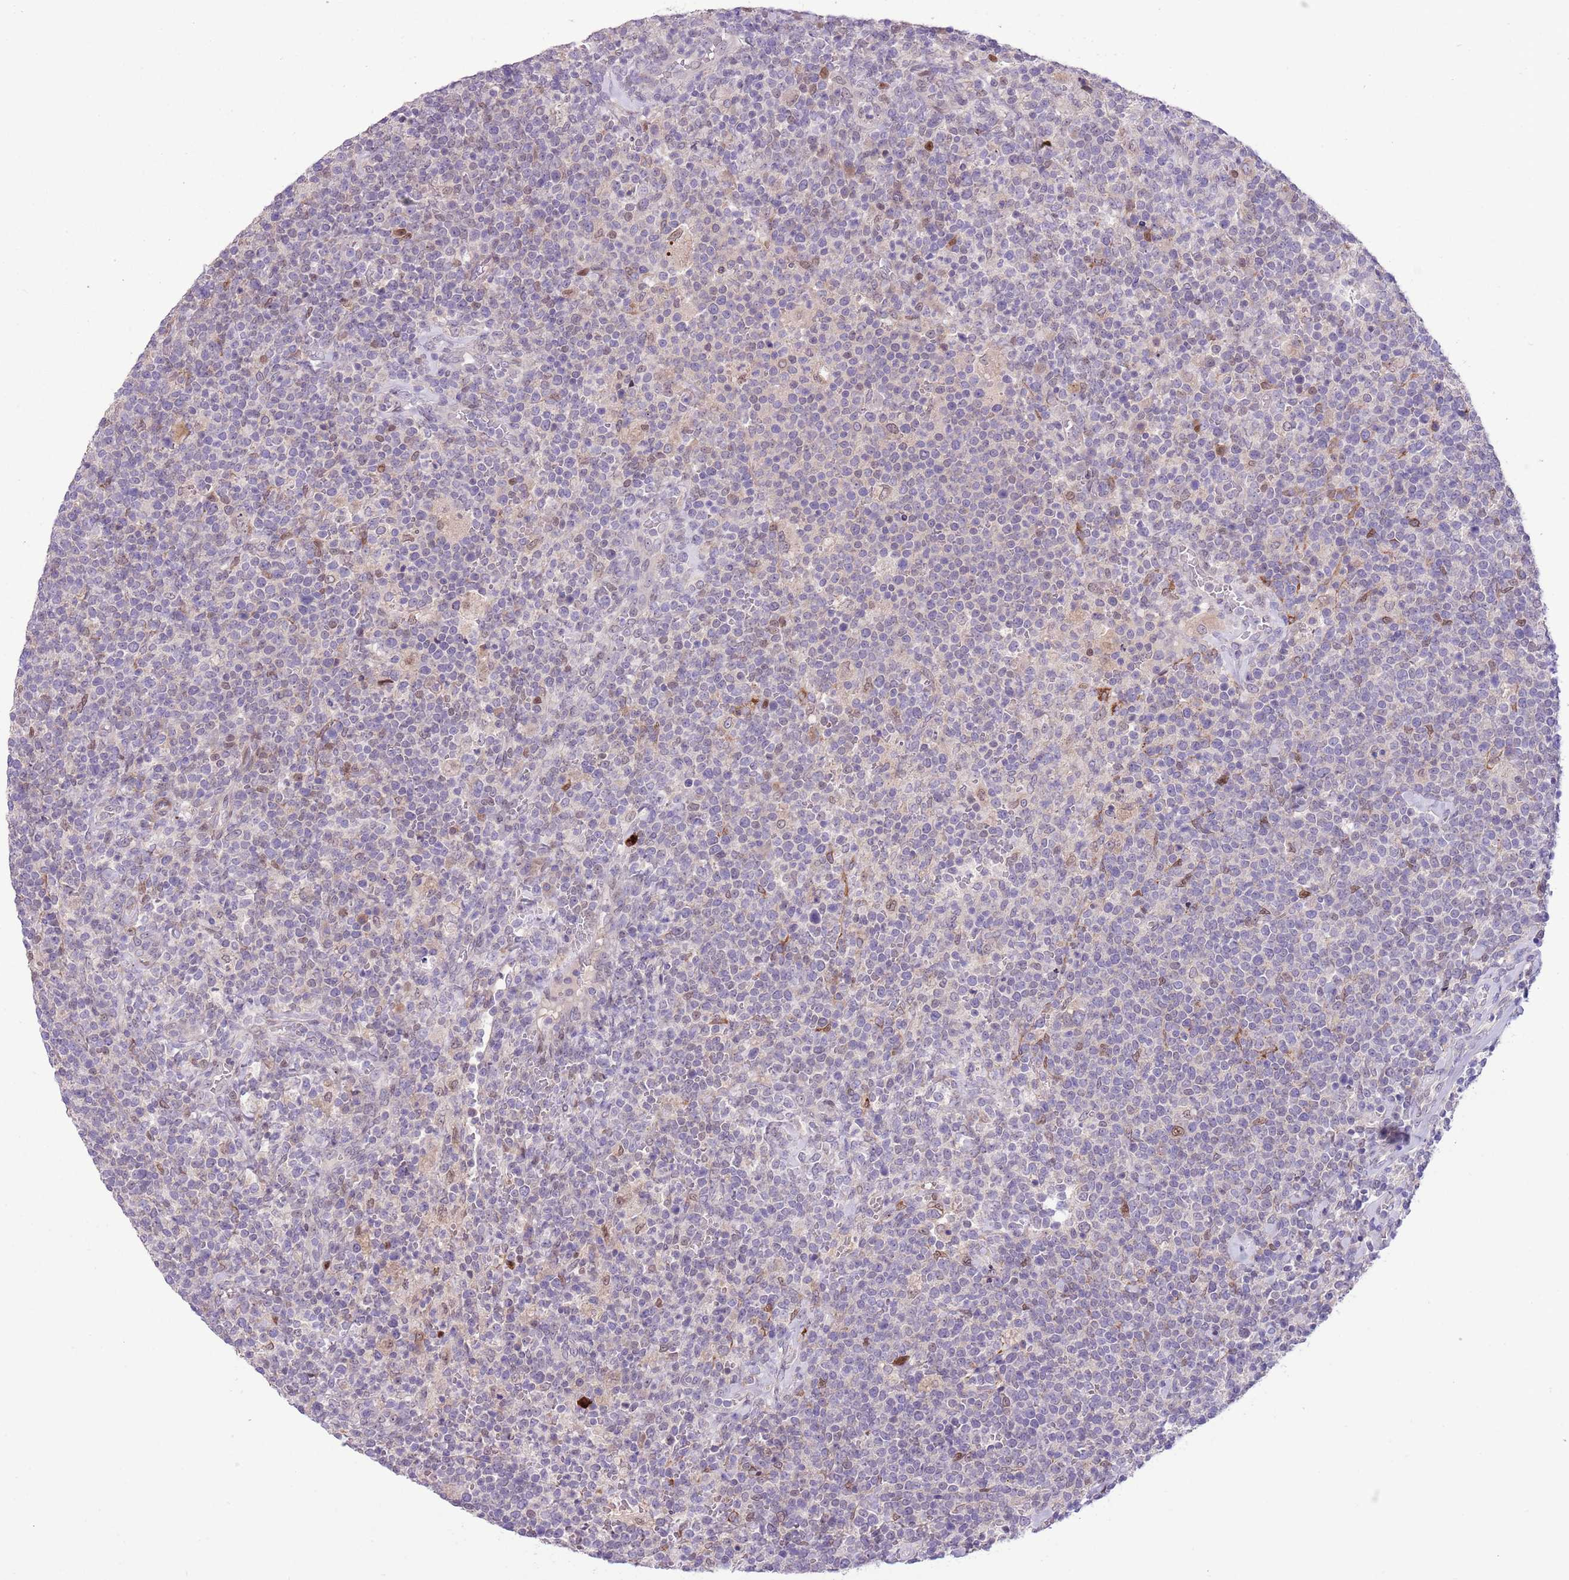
{"staining": {"intensity": "negative", "quantity": "none", "location": "none"}, "tissue": "lymphoma", "cell_type": "Tumor cells", "image_type": "cancer", "snomed": [{"axis": "morphology", "description": "Malignant lymphoma, non-Hodgkin's type, High grade"}, {"axis": "topography", "description": "Lymph node"}], "caption": "High magnification brightfield microscopy of lymphoma stained with DAB (brown) and counterstained with hematoxylin (blue): tumor cells show no significant positivity.", "gene": "CCND2", "patient": {"sex": "male", "age": 61}}